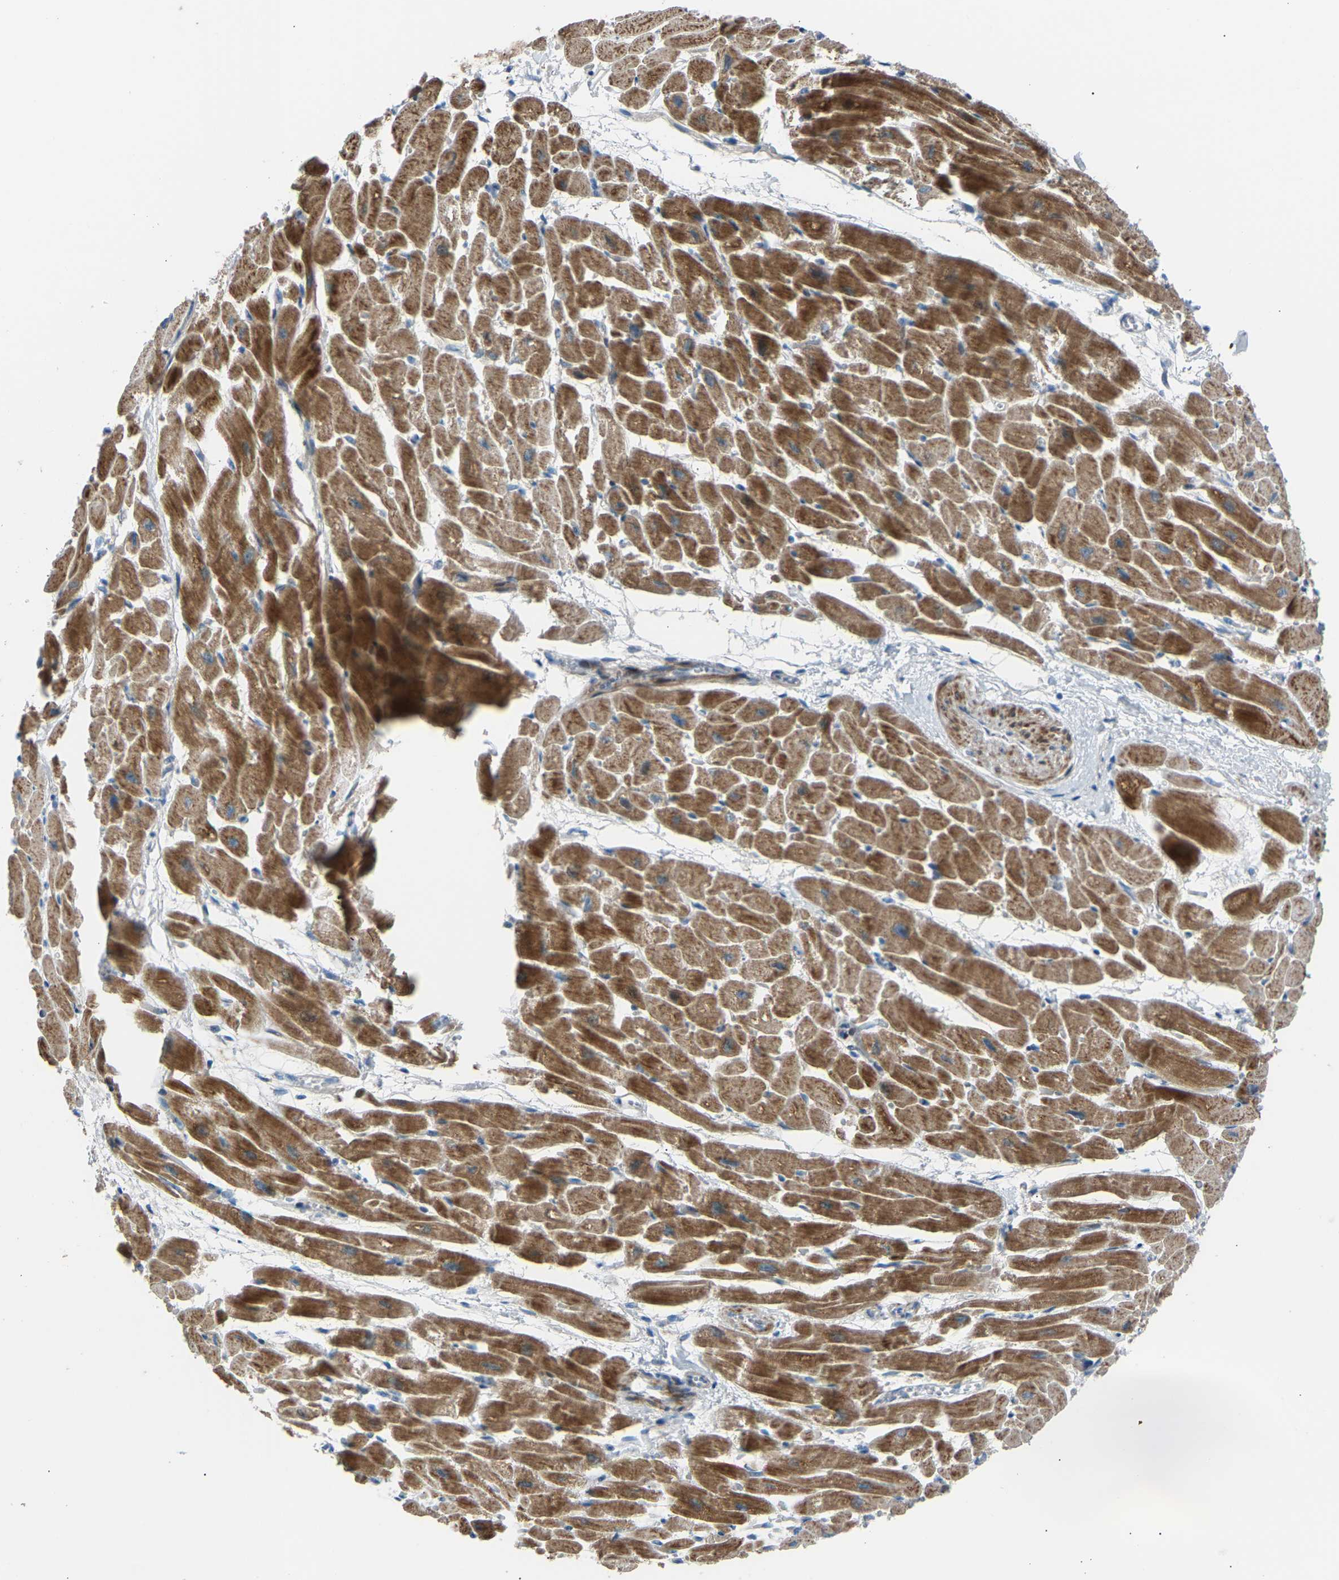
{"staining": {"intensity": "moderate", "quantity": ">75%", "location": "cytoplasmic/membranous"}, "tissue": "heart muscle", "cell_type": "Cardiomyocytes", "image_type": "normal", "snomed": [{"axis": "morphology", "description": "Normal tissue, NOS"}, {"axis": "topography", "description": "Heart"}], "caption": "This image demonstrates immunohistochemistry staining of normal heart muscle, with medium moderate cytoplasmic/membranous expression in approximately >75% of cardiomyocytes.", "gene": "VPS41", "patient": {"sex": "male", "age": 45}}